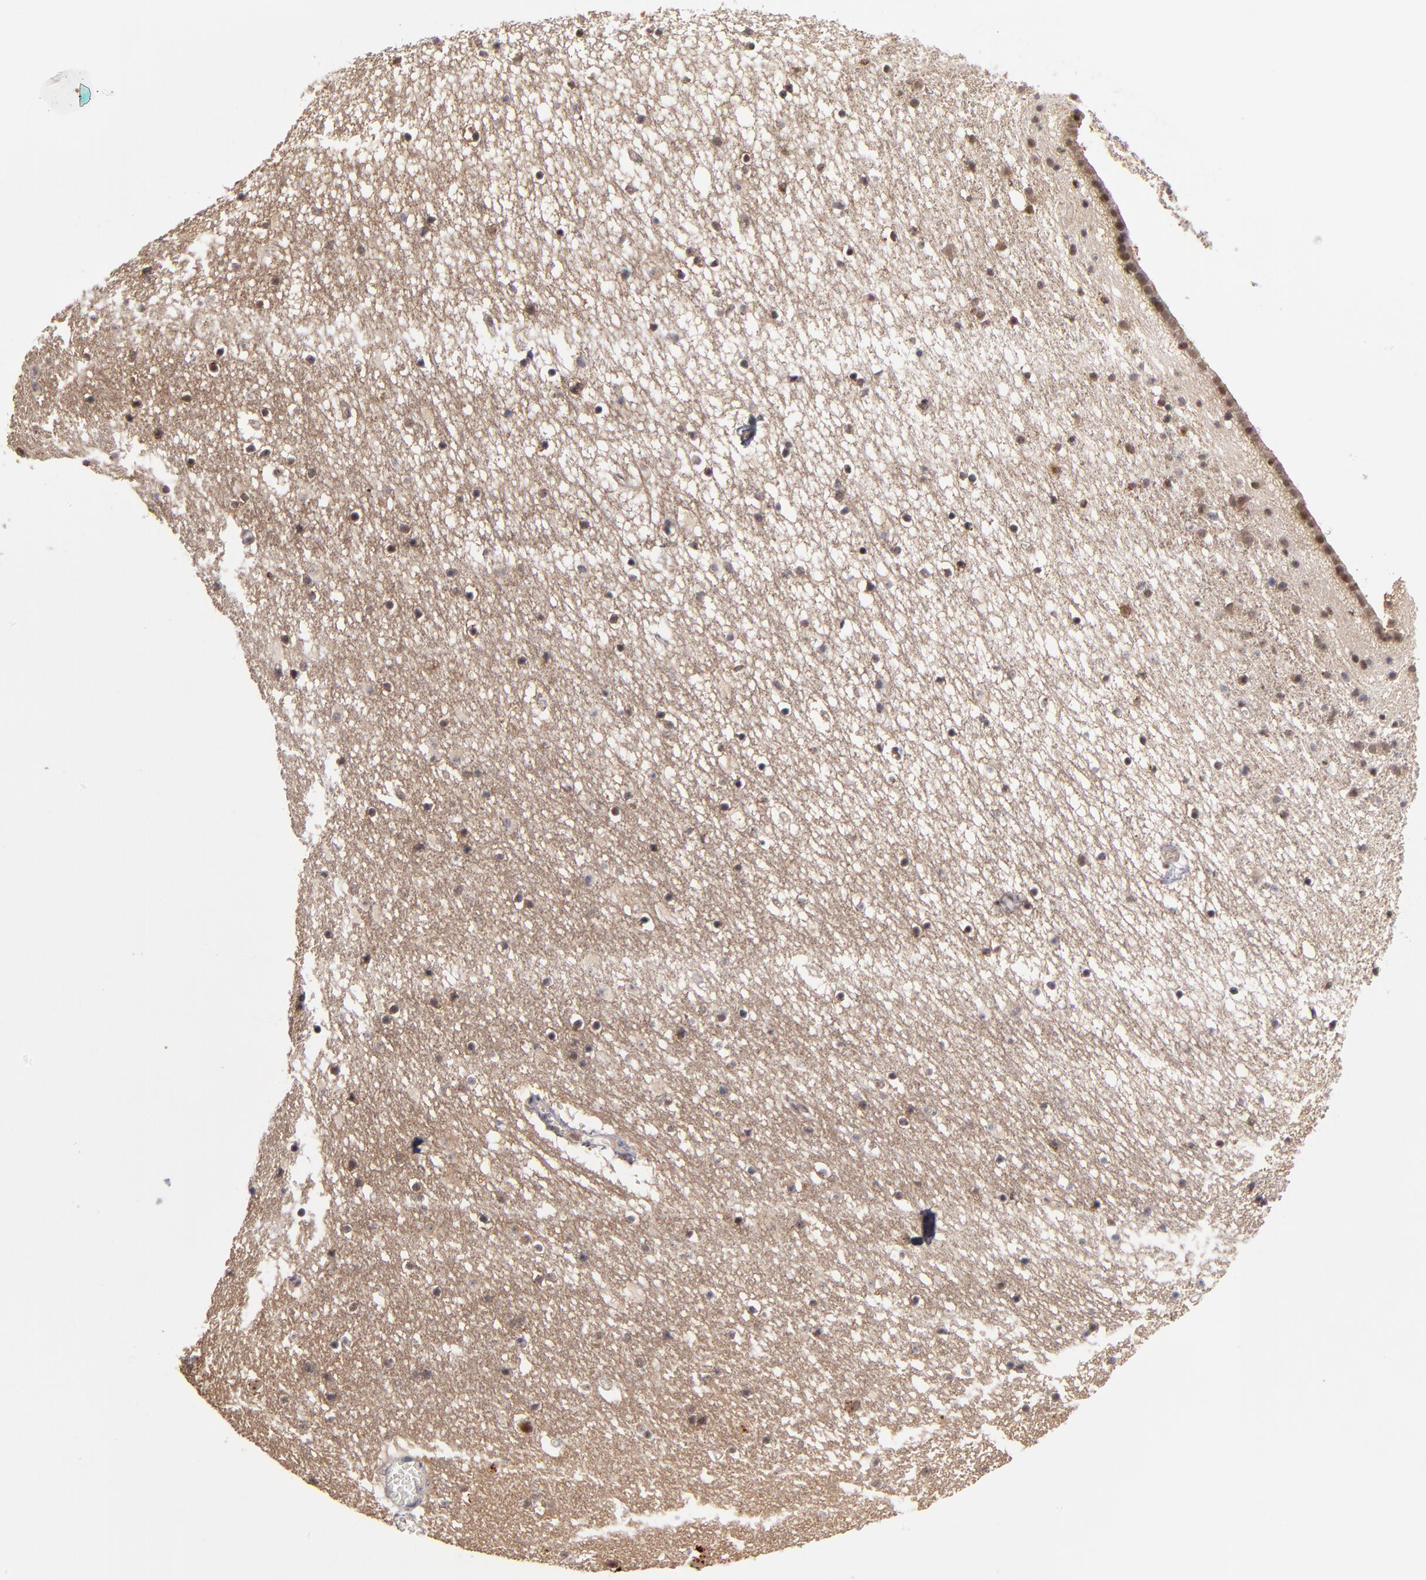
{"staining": {"intensity": "negative", "quantity": "none", "location": "none"}, "tissue": "caudate", "cell_type": "Glial cells", "image_type": "normal", "snomed": [{"axis": "morphology", "description": "Normal tissue, NOS"}, {"axis": "topography", "description": "Lateral ventricle wall"}], "caption": "Immunohistochemistry of benign caudate displays no staining in glial cells.", "gene": "KDM6A", "patient": {"sex": "male", "age": 45}}